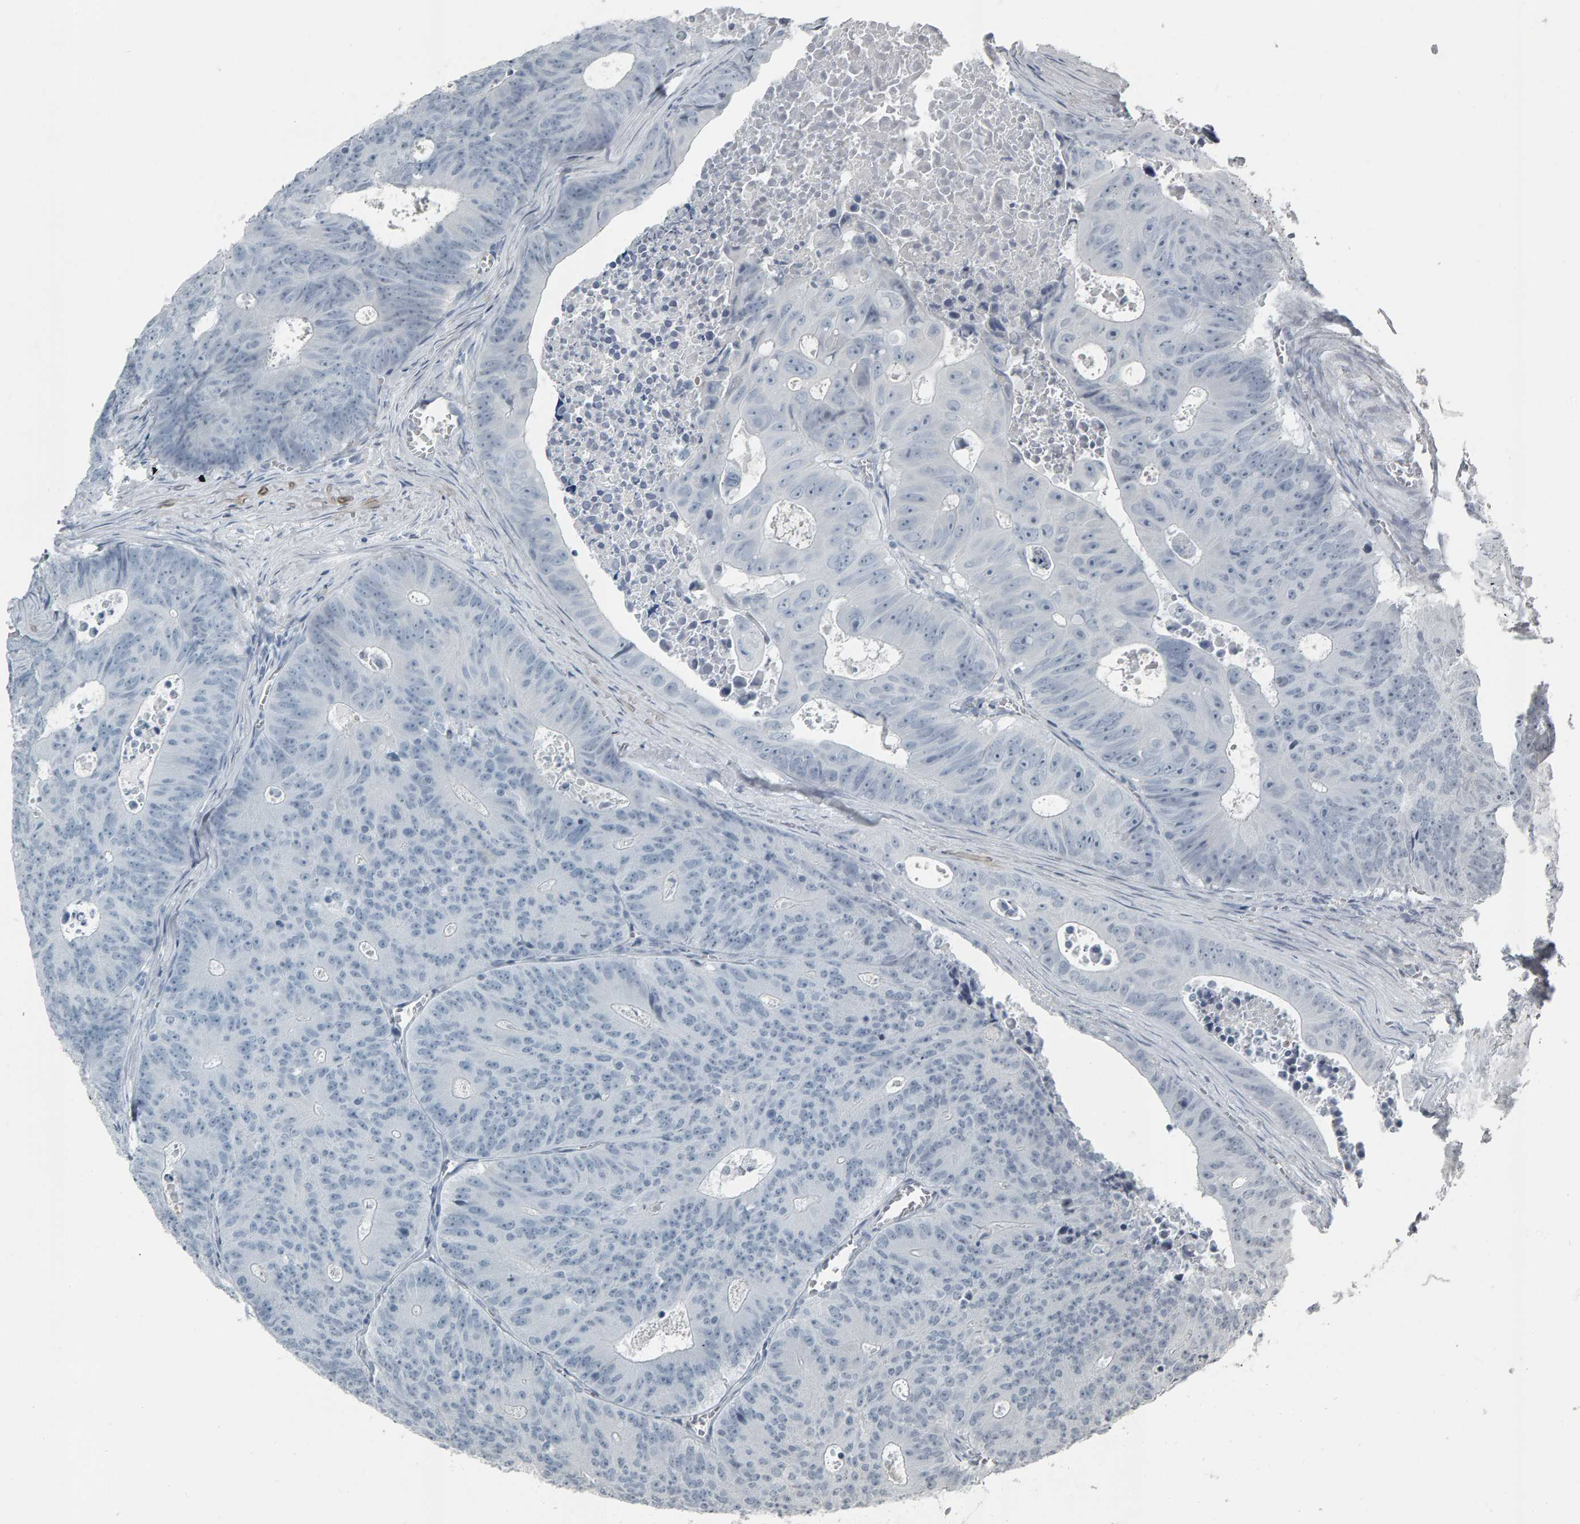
{"staining": {"intensity": "negative", "quantity": "none", "location": "none"}, "tissue": "colorectal cancer", "cell_type": "Tumor cells", "image_type": "cancer", "snomed": [{"axis": "morphology", "description": "Adenocarcinoma, NOS"}, {"axis": "topography", "description": "Colon"}], "caption": "High power microscopy photomicrograph of an IHC image of adenocarcinoma (colorectal), revealing no significant staining in tumor cells.", "gene": "PYY", "patient": {"sex": "male", "age": 87}}